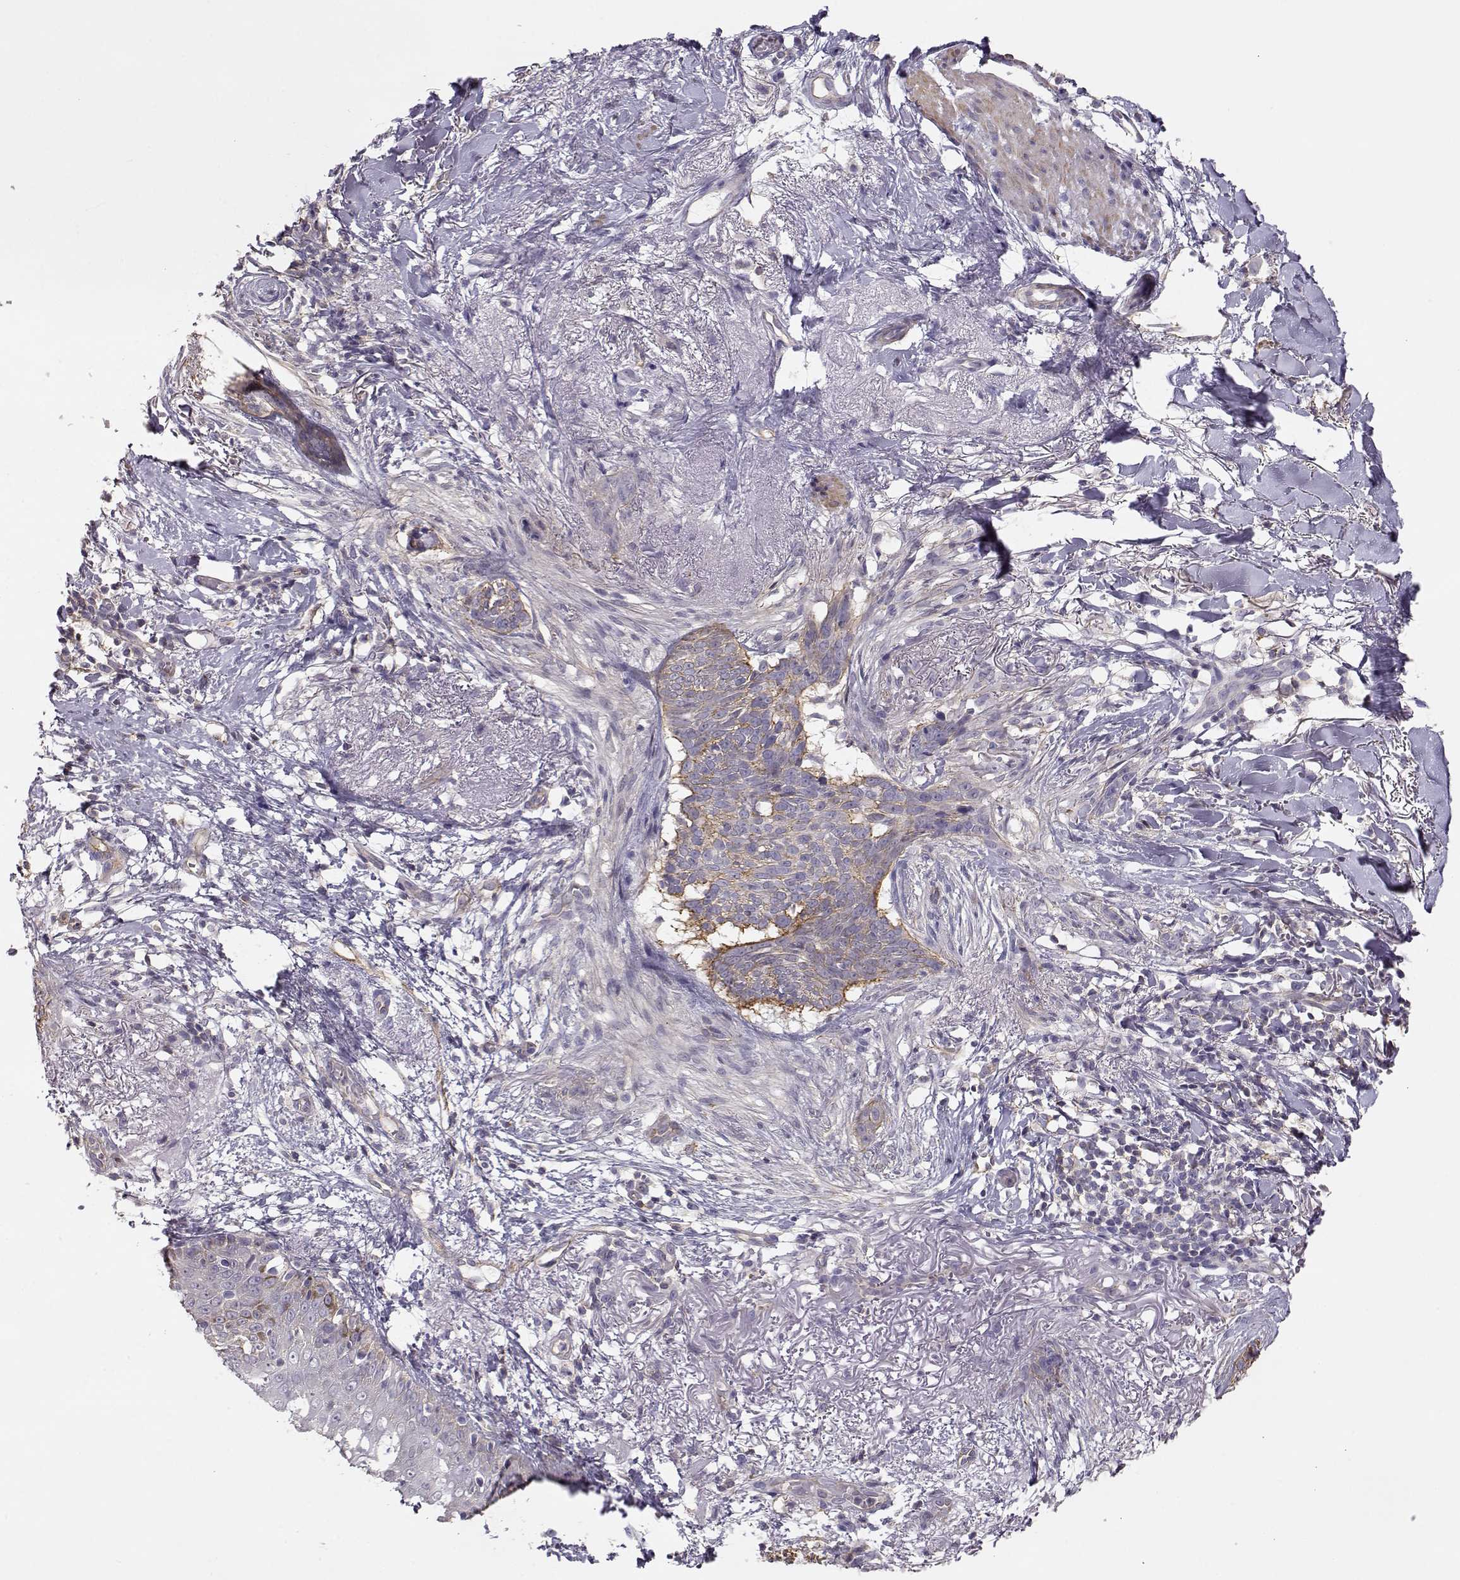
{"staining": {"intensity": "moderate", "quantity": "25%-75%", "location": "cytoplasmic/membranous"}, "tissue": "skin cancer", "cell_type": "Tumor cells", "image_type": "cancer", "snomed": [{"axis": "morphology", "description": "Normal tissue, NOS"}, {"axis": "morphology", "description": "Basal cell carcinoma"}, {"axis": "topography", "description": "Skin"}], "caption": "The immunohistochemical stain highlights moderate cytoplasmic/membranous expression in tumor cells of basal cell carcinoma (skin) tissue.", "gene": "DAPL1", "patient": {"sex": "male", "age": 84}}